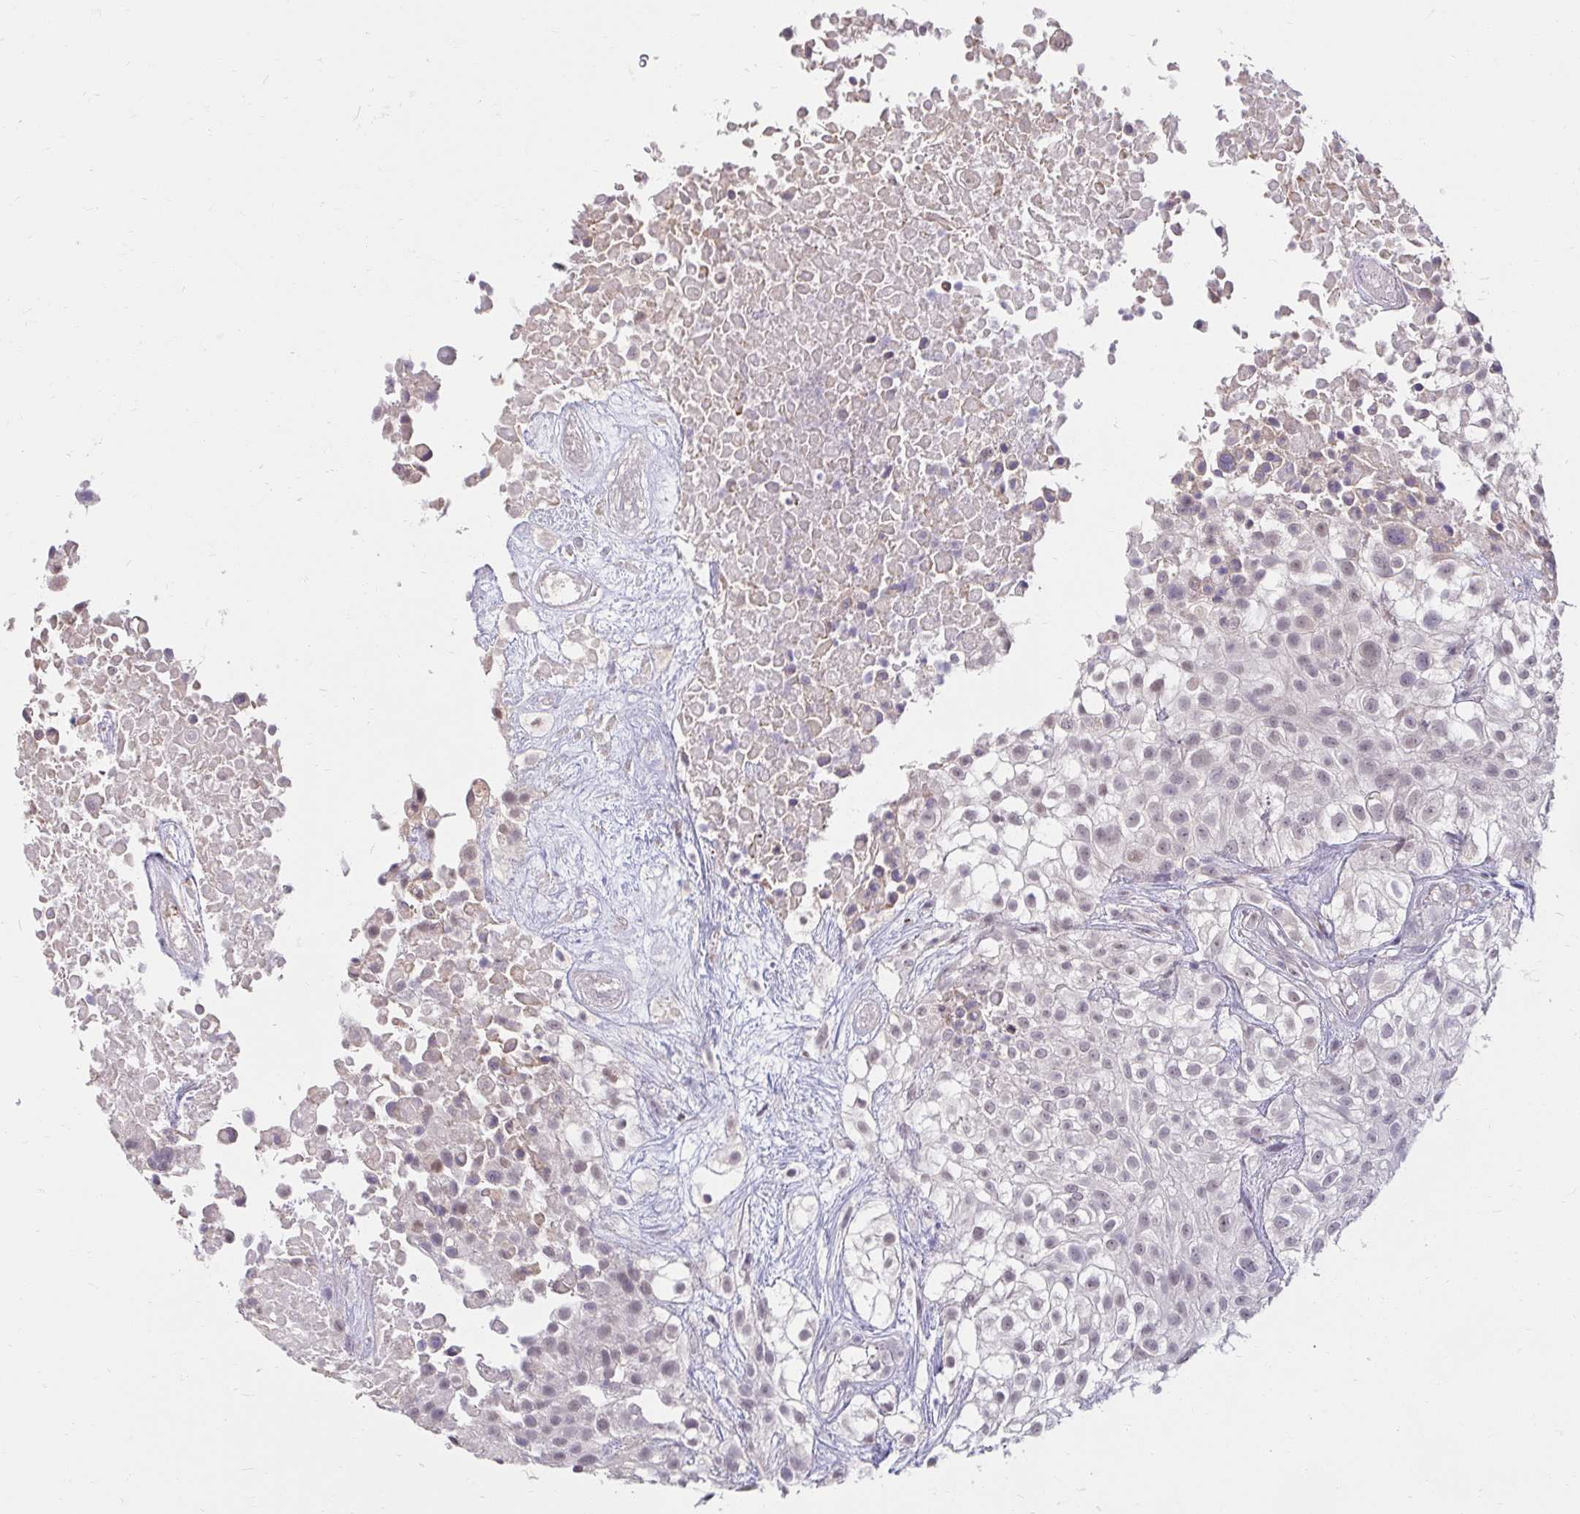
{"staining": {"intensity": "weak", "quantity": "<25%", "location": "nuclear"}, "tissue": "urothelial cancer", "cell_type": "Tumor cells", "image_type": "cancer", "snomed": [{"axis": "morphology", "description": "Urothelial carcinoma, High grade"}, {"axis": "topography", "description": "Urinary bladder"}], "caption": "Urothelial cancer was stained to show a protein in brown. There is no significant positivity in tumor cells.", "gene": "DDN", "patient": {"sex": "male", "age": 56}}